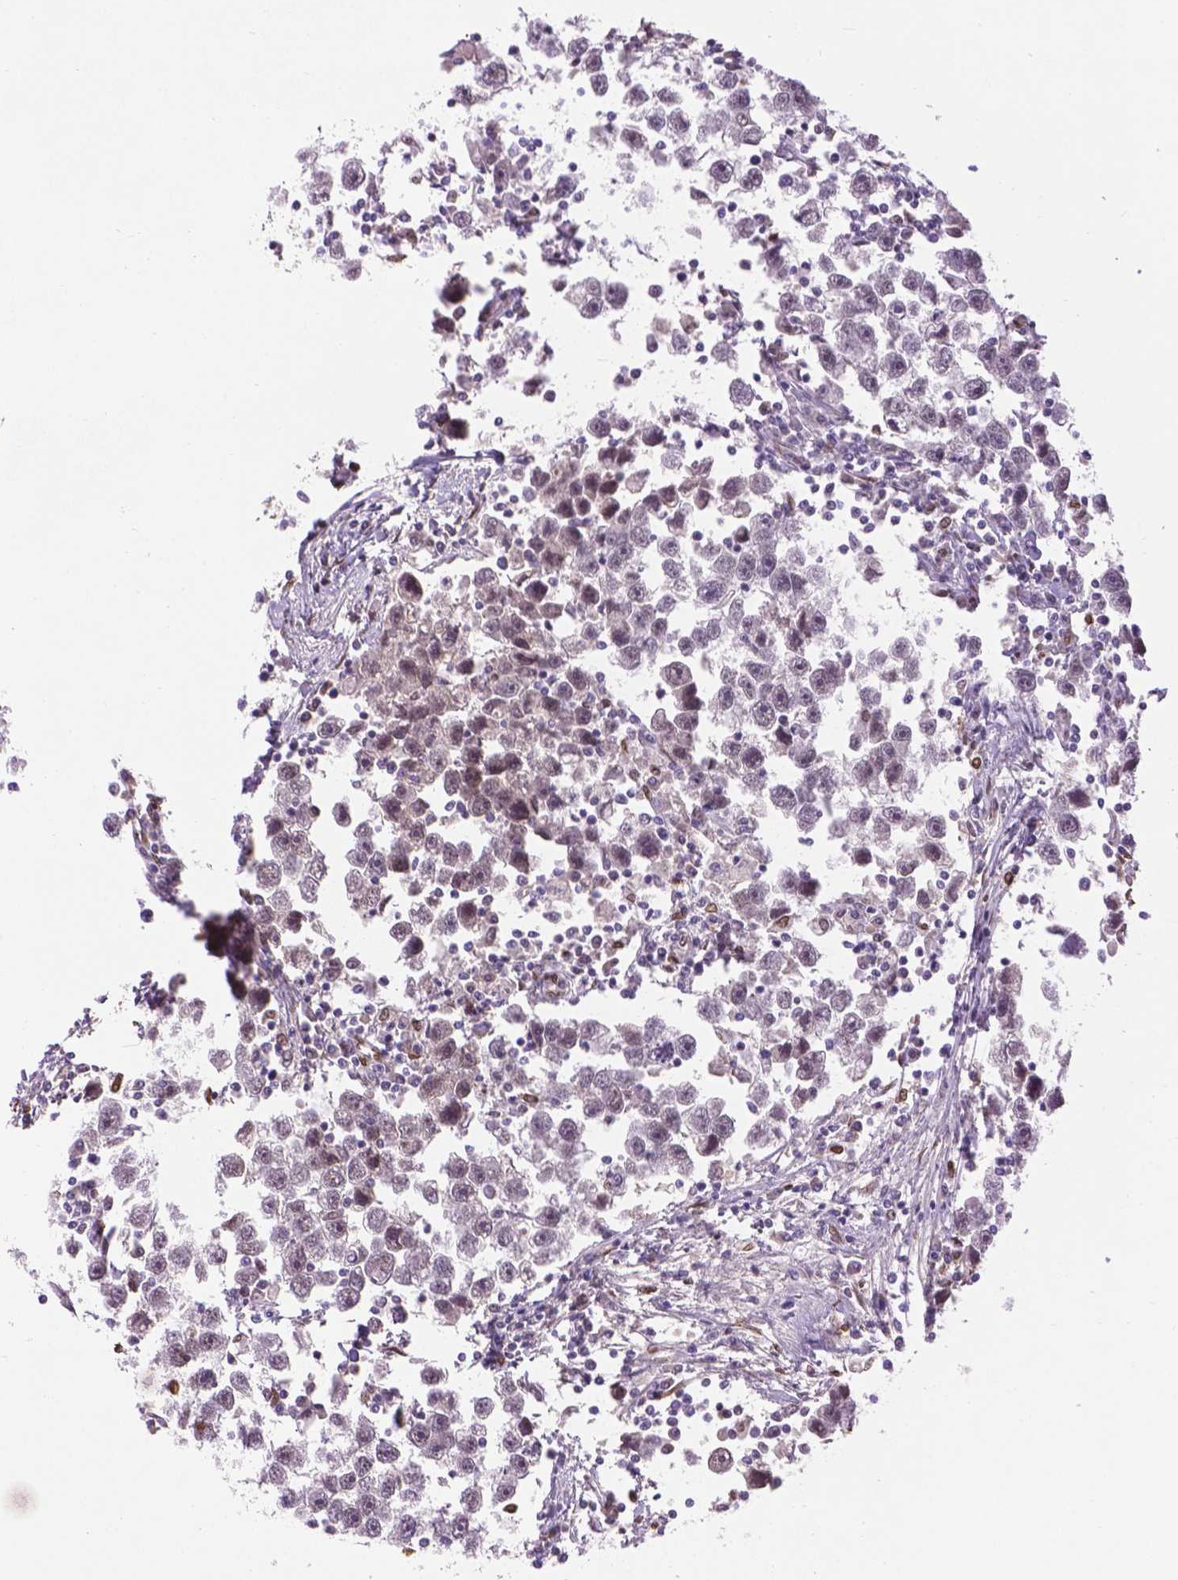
{"staining": {"intensity": "weak", "quantity": ">75%", "location": "nuclear"}, "tissue": "testis cancer", "cell_type": "Tumor cells", "image_type": "cancer", "snomed": [{"axis": "morphology", "description": "Seminoma, NOS"}, {"axis": "topography", "description": "Testis"}], "caption": "Immunohistochemical staining of human seminoma (testis) reveals weak nuclear protein positivity in approximately >75% of tumor cells.", "gene": "IRF6", "patient": {"sex": "male", "age": 30}}